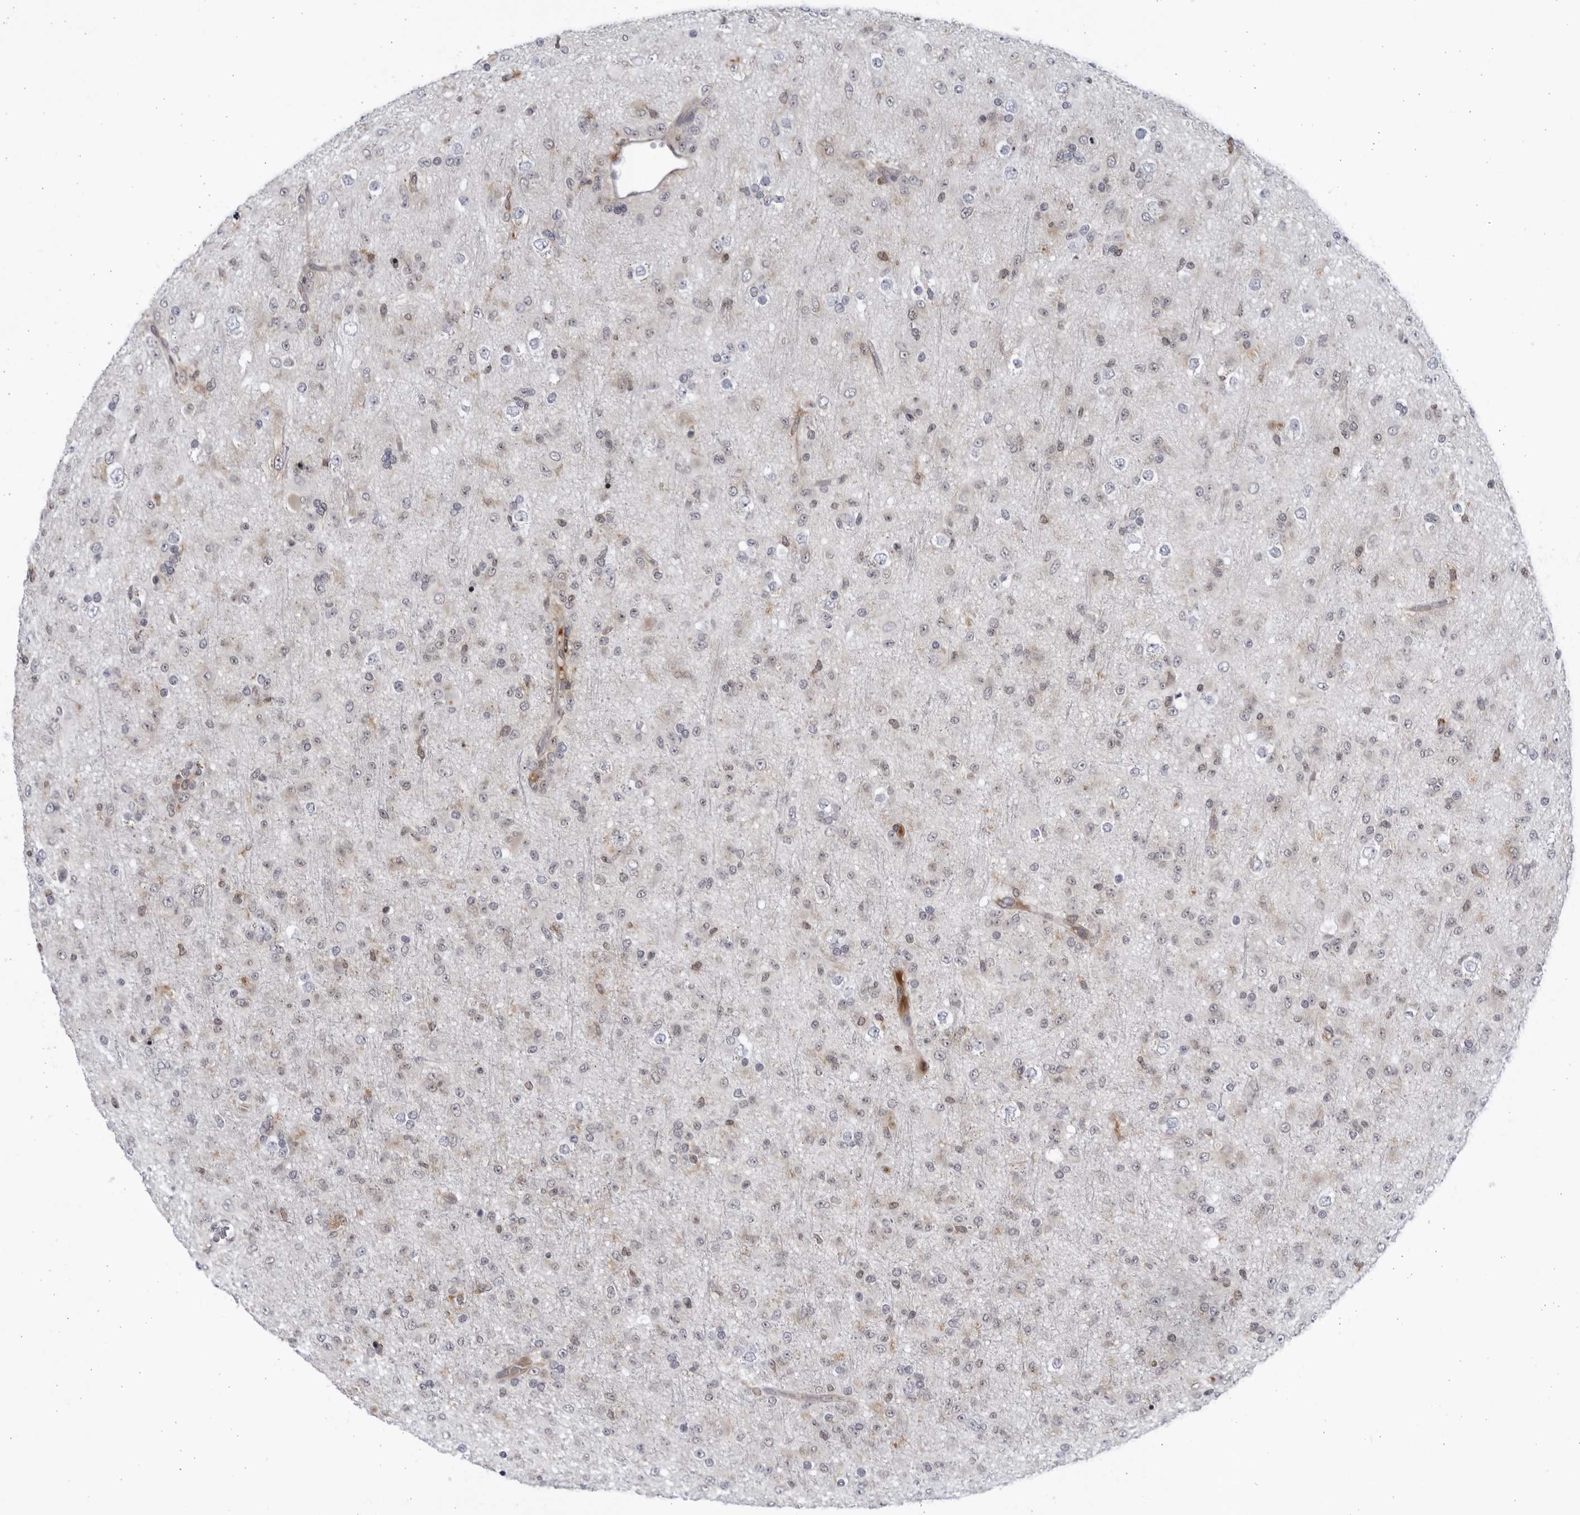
{"staining": {"intensity": "negative", "quantity": "none", "location": "none"}, "tissue": "glioma", "cell_type": "Tumor cells", "image_type": "cancer", "snomed": [{"axis": "morphology", "description": "Glioma, malignant, Low grade"}, {"axis": "topography", "description": "Brain"}], "caption": "Protein analysis of malignant glioma (low-grade) reveals no significant positivity in tumor cells.", "gene": "BMP2K", "patient": {"sex": "male", "age": 65}}